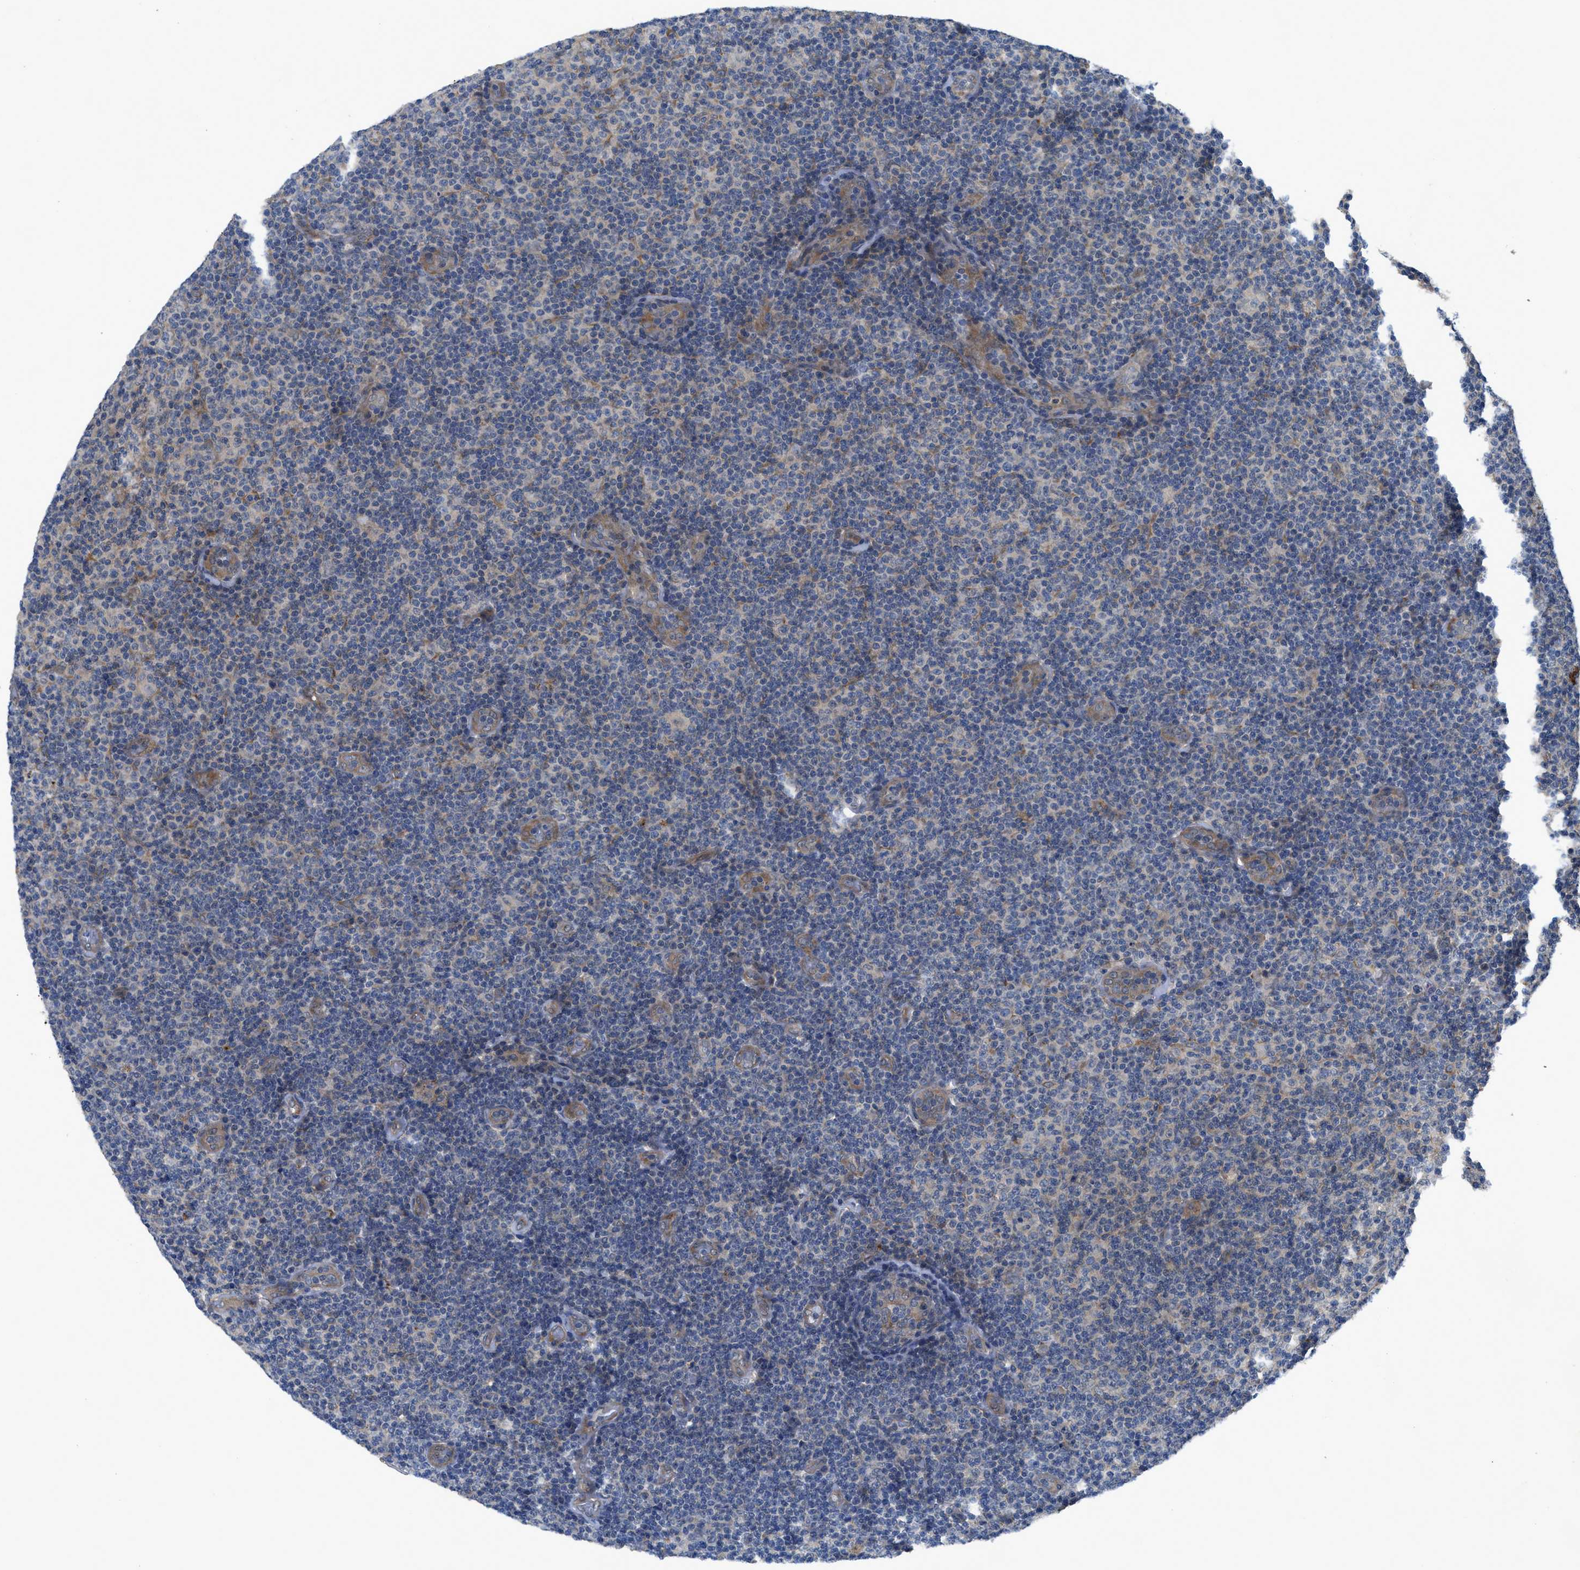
{"staining": {"intensity": "negative", "quantity": "none", "location": "none"}, "tissue": "lymphoma", "cell_type": "Tumor cells", "image_type": "cancer", "snomed": [{"axis": "morphology", "description": "Malignant lymphoma, non-Hodgkin's type, Low grade"}, {"axis": "topography", "description": "Lymph node"}], "caption": "Immunohistochemical staining of low-grade malignant lymphoma, non-Hodgkin's type exhibits no significant expression in tumor cells. (DAB (3,3'-diaminobenzidine) immunohistochemistry (IHC), high magnification).", "gene": "PANX1", "patient": {"sex": "male", "age": 83}}